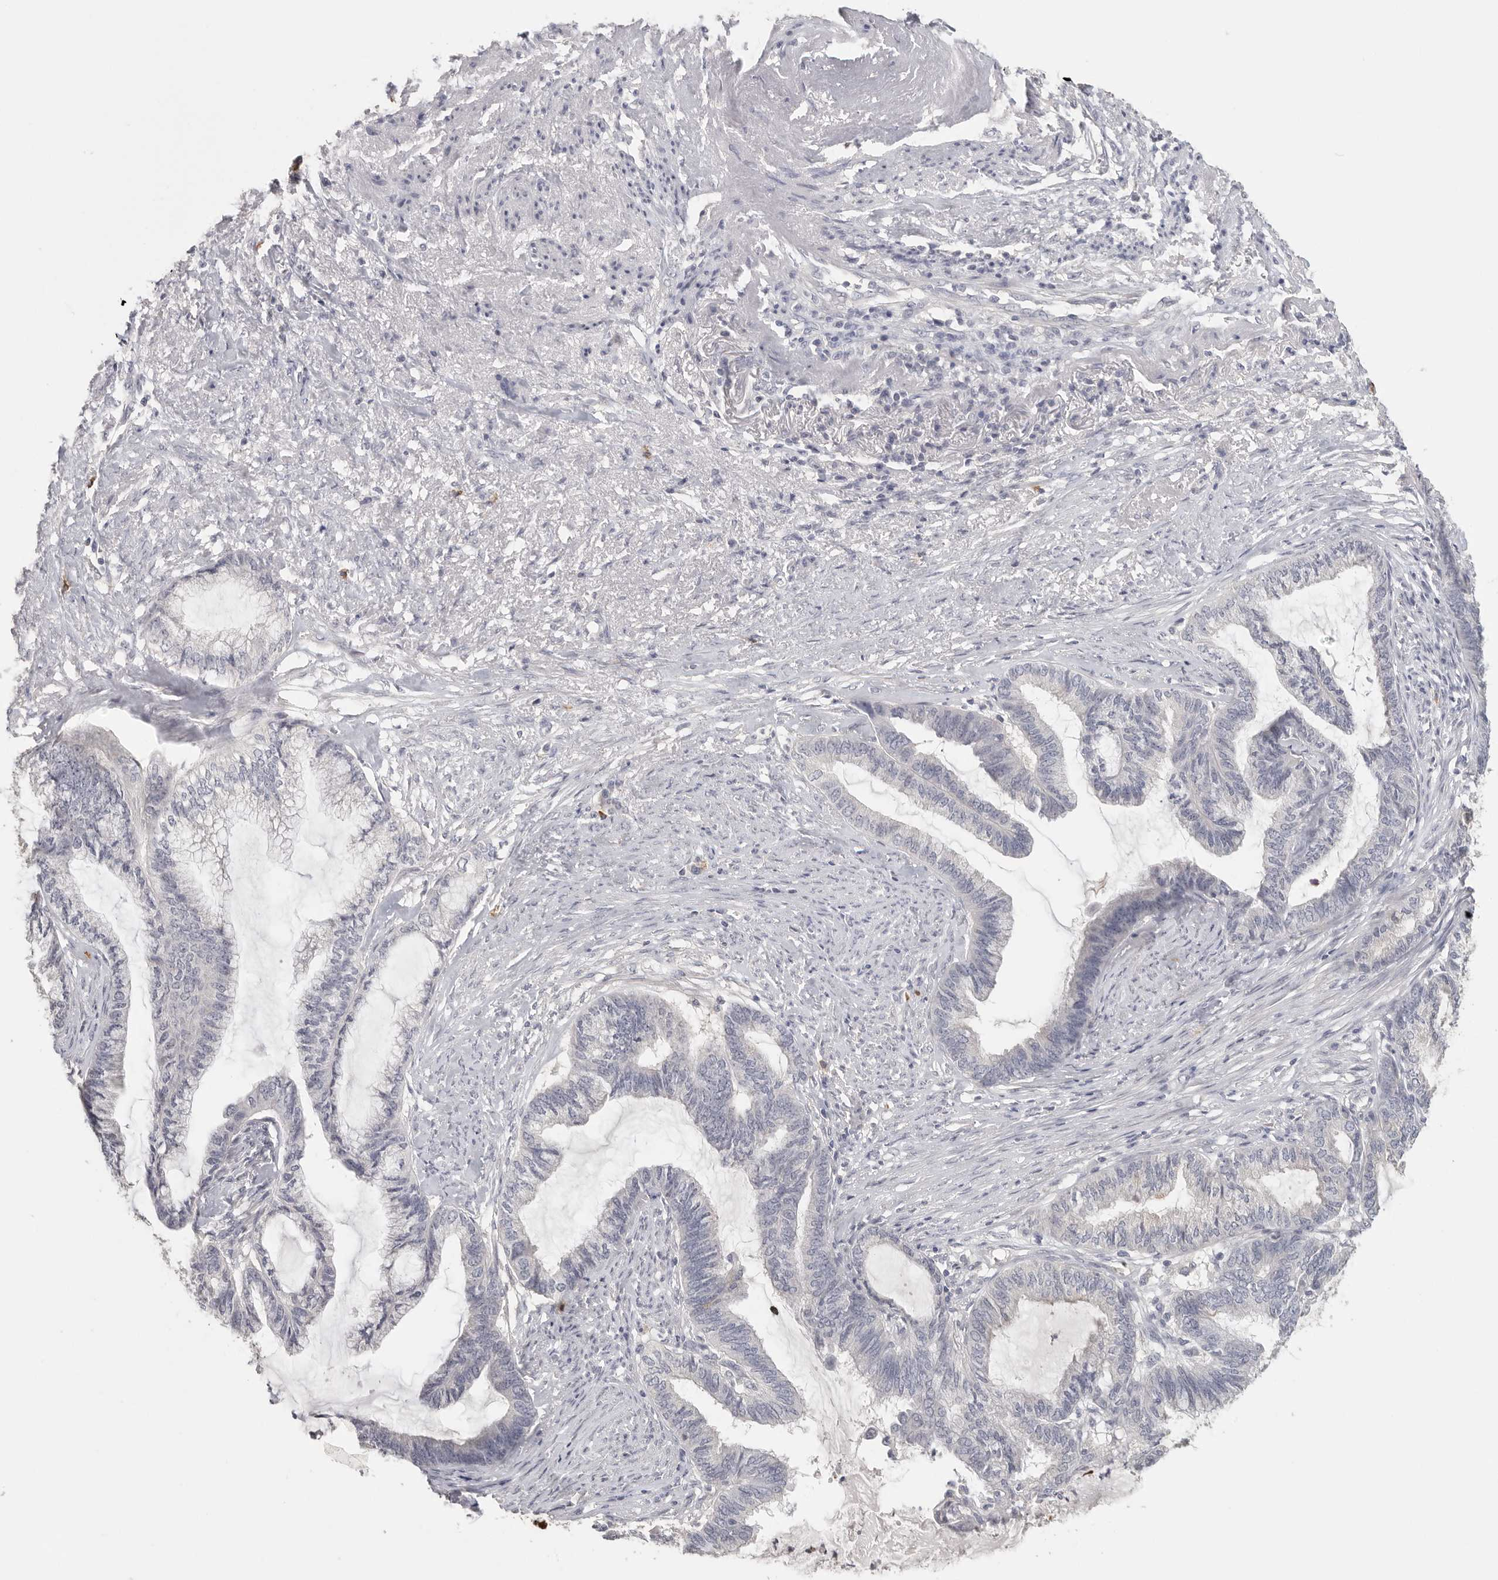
{"staining": {"intensity": "negative", "quantity": "none", "location": "none"}, "tissue": "endometrial cancer", "cell_type": "Tumor cells", "image_type": "cancer", "snomed": [{"axis": "morphology", "description": "Adenocarcinoma, NOS"}, {"axis": "topography", "description": "Endometrium"}], "caption": "IHC of endometrial cancer shows no expression in tumor cells.", "gene": "DNAJC11", "patient": {"sex": "female", "age": 86}}